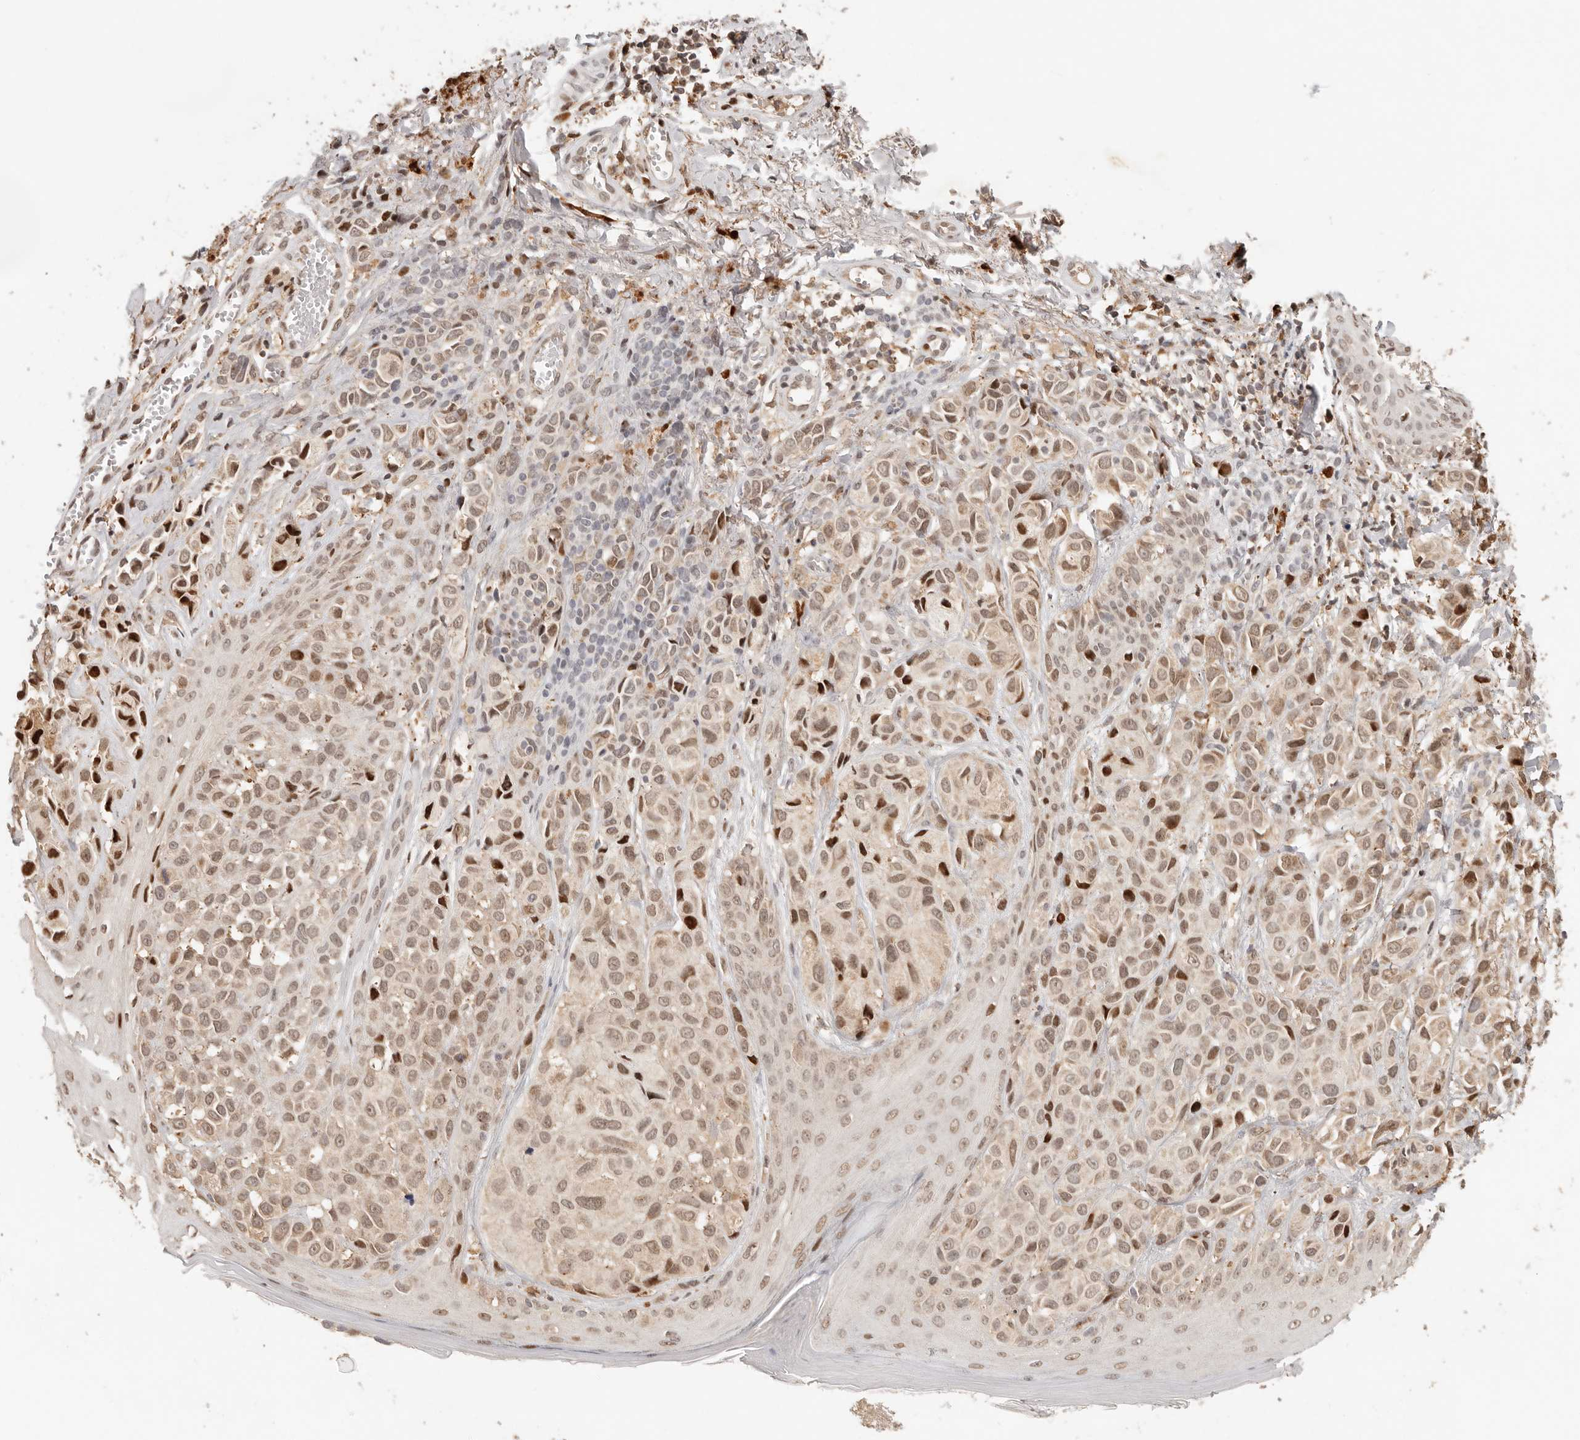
{"staining": {"intensity": "weak", "quantity": ">75%", "location": "nuclear"}, "tissue": "melanoma", "cell_type": "Tumor cells", "image_type": "cancer", "snomed": [{"axis": "morphology", "description": "Malignant melanoma, NOS"}, {"axis": "topography", "description": "Skin"}], "caption": "IHC of melanoma displays low levels of weak nuclear staining in approximately >75% of tumor cells. The protein of interest is stained brown, and the nuclei are stained in blue (DAB (3,3'-diaminobenzidine) IHC with brightfield microscopy, high magnification).", "gene": "NPAS2", "patient": {"sex": "female", "age": 58}}